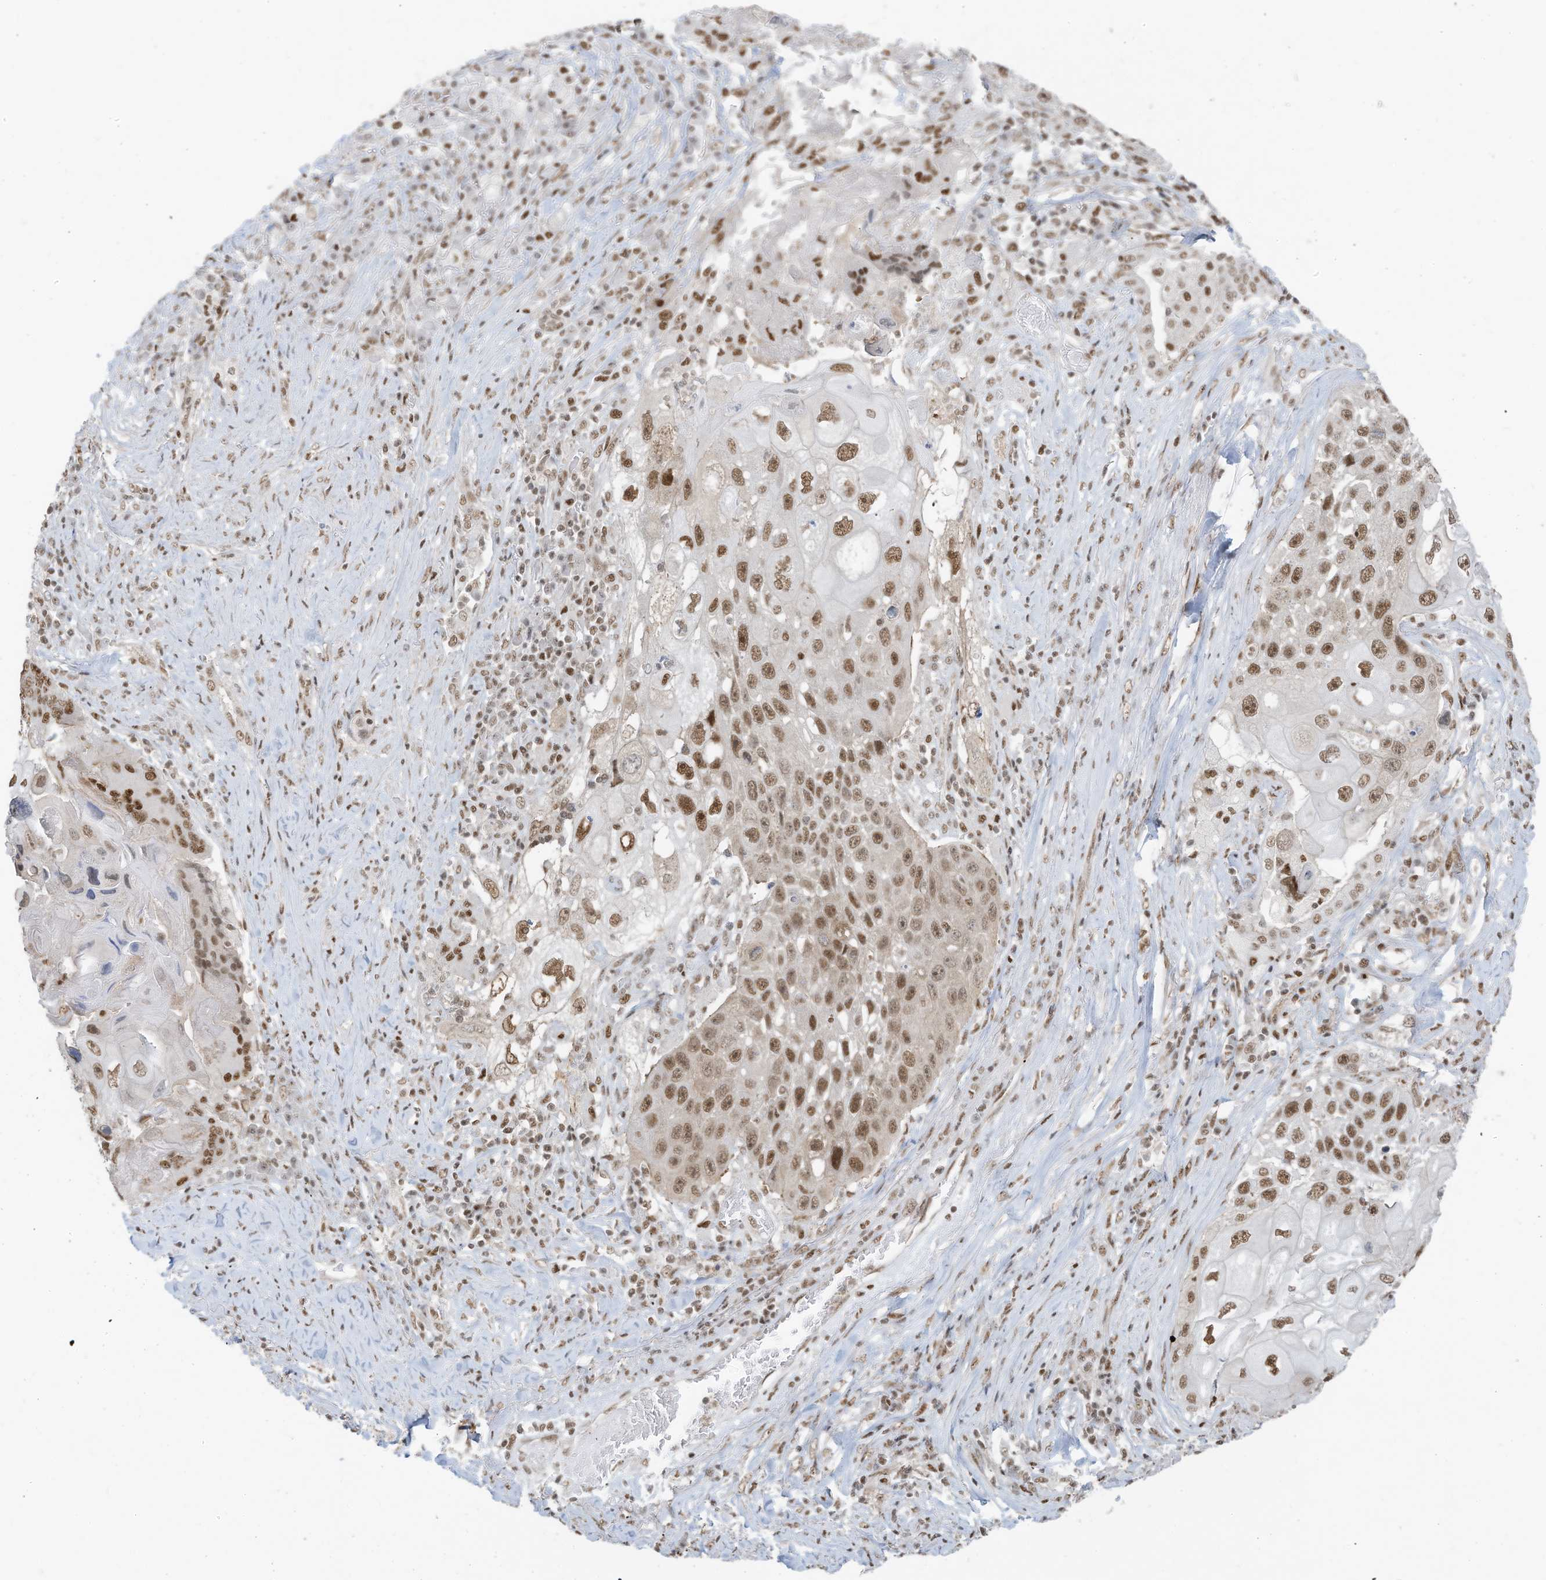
{"staining": {"intensity": "moderate", "quantity": ">75%", "location": "nuclear"}, "tissue": "lung cancer", "cell_type": "Tumor cells", "image_type": "cancer", "snomed": [{"axis": "morphology", "description": "Squamous cell carcinoma, NOS"}, {"axis": "topography", "description": "Lung"}], "caption": "Protein analysis of lung cancer (squamous cell carcinoma) tissue exhibits moderate nuclear expression in approximately >75% of tumor cells.", "gene": "DBR1", "patient": {"sex": "male", "age": 61}}